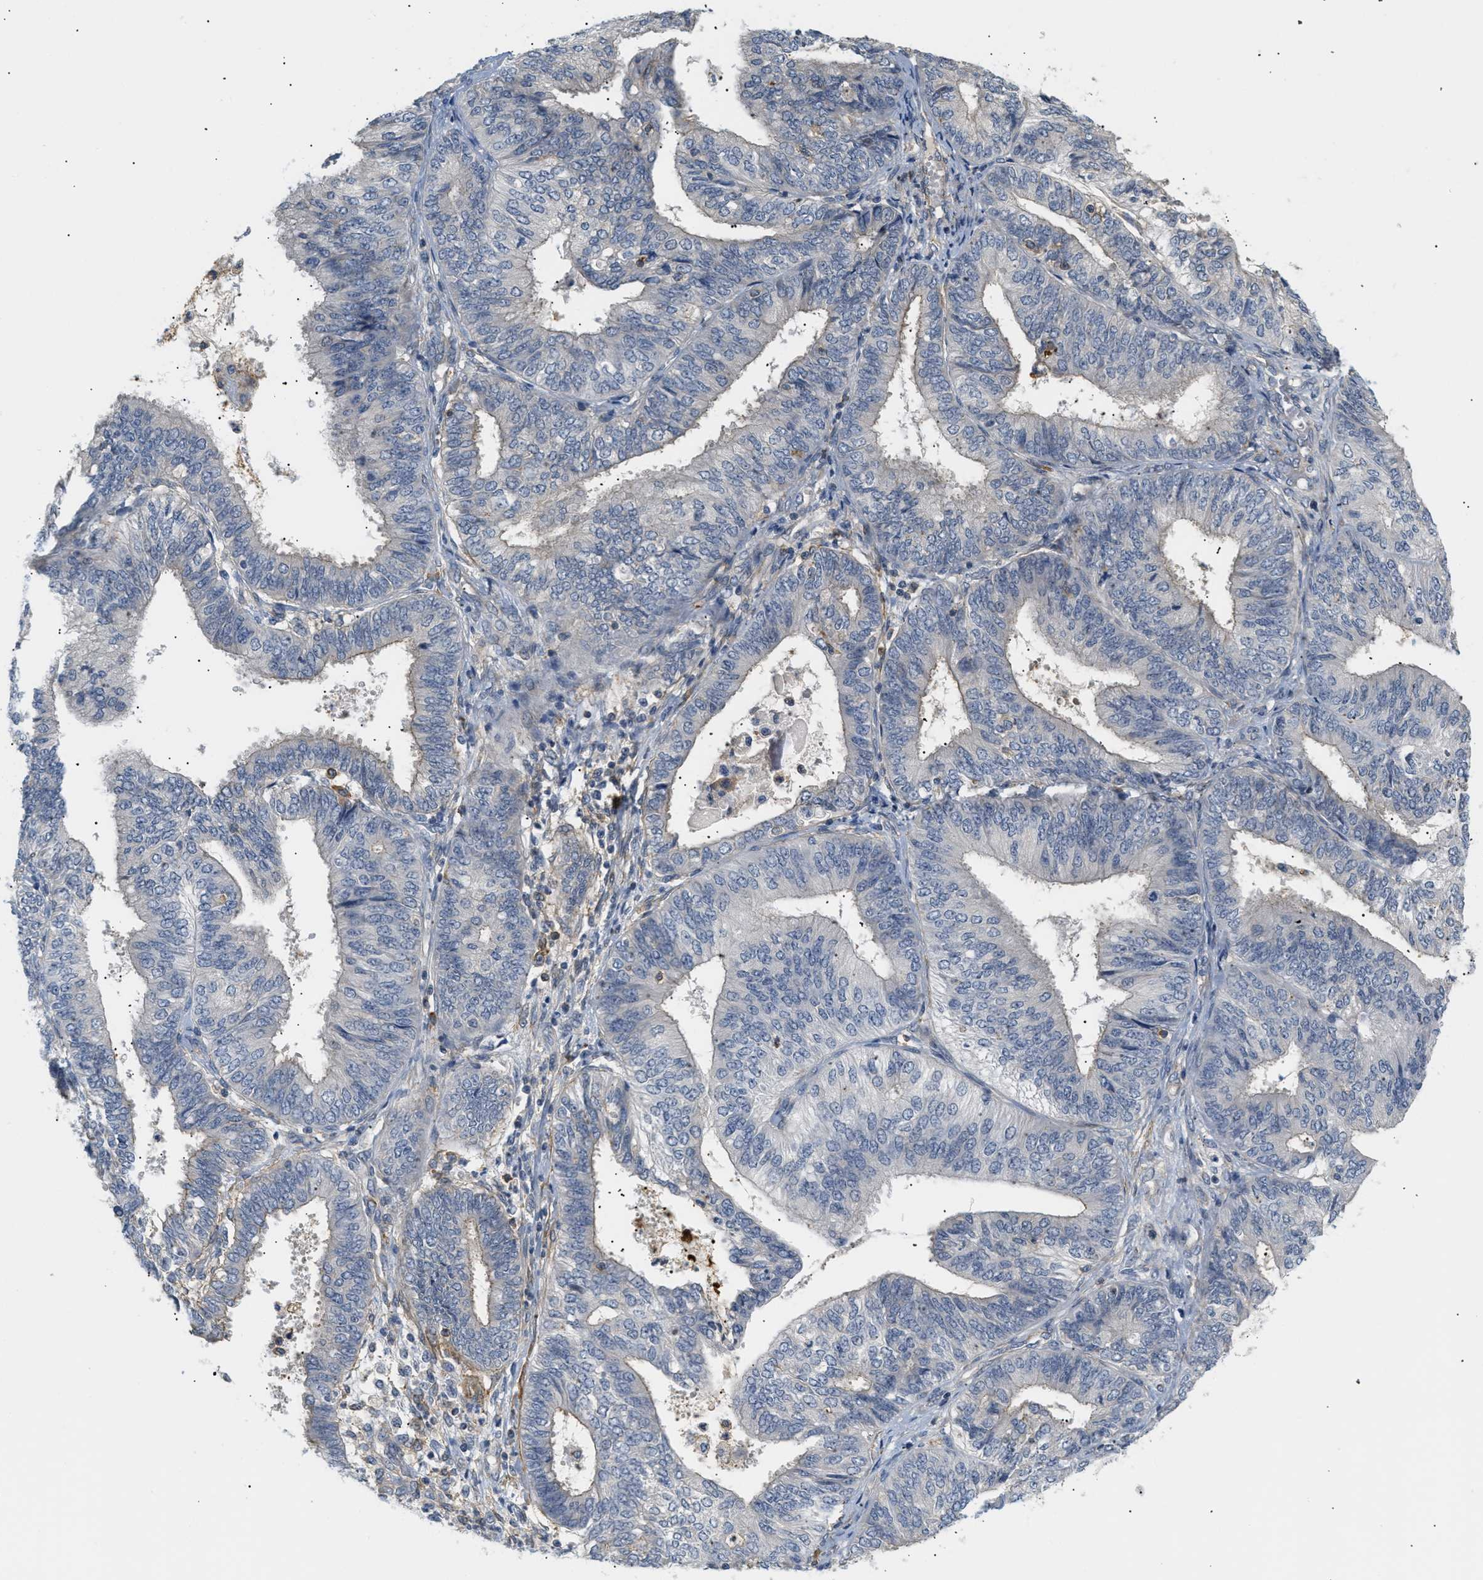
{"staining": {"intensity": "negative", "quantity": "none", "location": "none"}, "tissue": "endometrial cancer", "cell_type": "Tumor cells", "image_type": "cancer", "snomed": [{"axis": "morphology", "description": "Adenocarcinoma, NOS"}, {"axis": "topography", "description": "Endometrium"}], "caption": "The micrograph displays no significant positivity in tumor cells of endometrial adenocarcinoma. (DAB IHC with hematoxylin counter stain).", "gene": "CORO2B", "patient": {"sex": "female", "age": 58}}